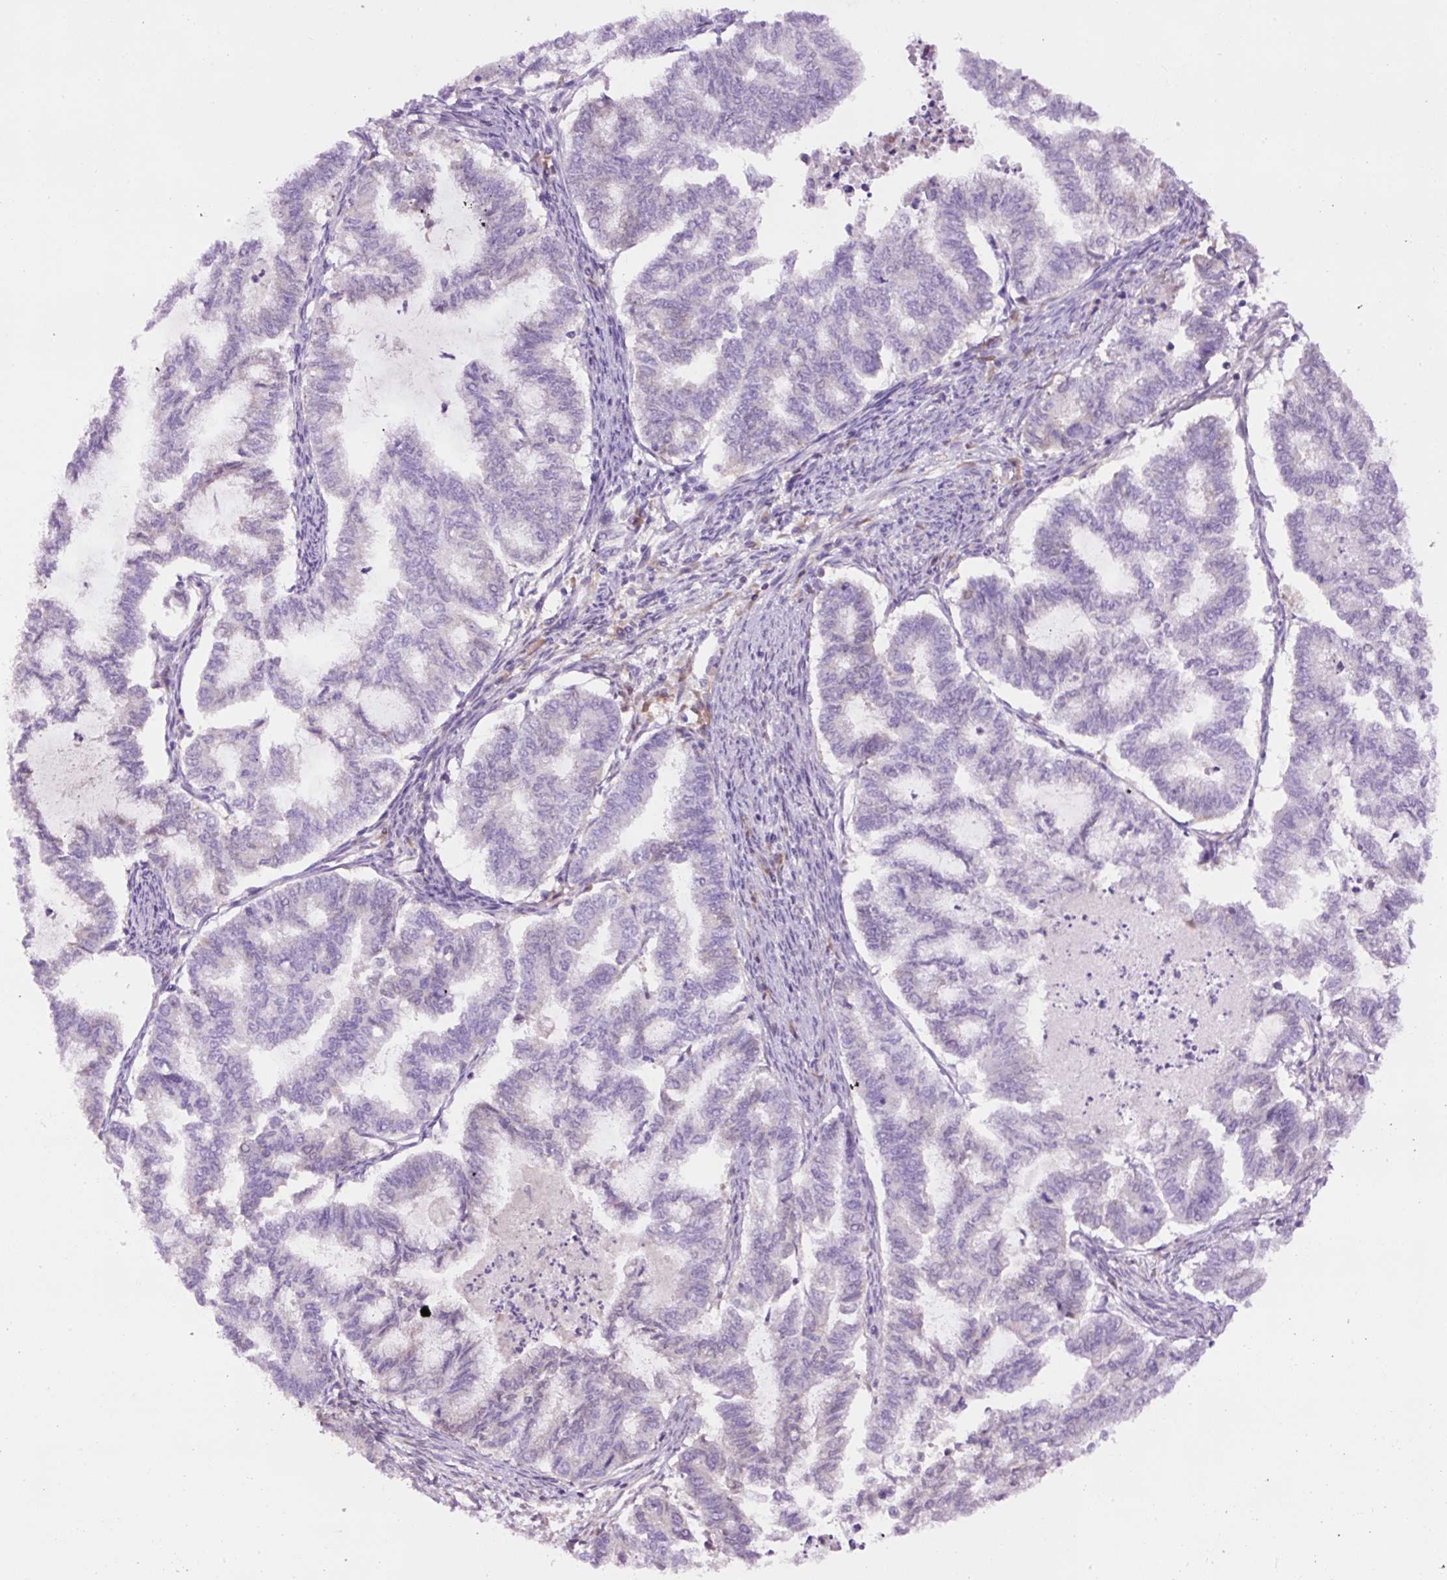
{"staining": {"intensity": "negative", "quantity": "none", "location": "none"}, "tissue": "endometrial cancer", "cell_type": "Tumor cells", "image_type": "cancer", "snomed": [{"axis": "morphology", "description": "Adenocarcinoma, NOS"}, {"axis": "topography", "description": "Endometrium"}], "caption": "An image of human endometrial cancer (adenocarcinoma) is negative for staining in tumor cells.", "gene": "DPPA4", "patient": {"sex": "female", "age": 79}}